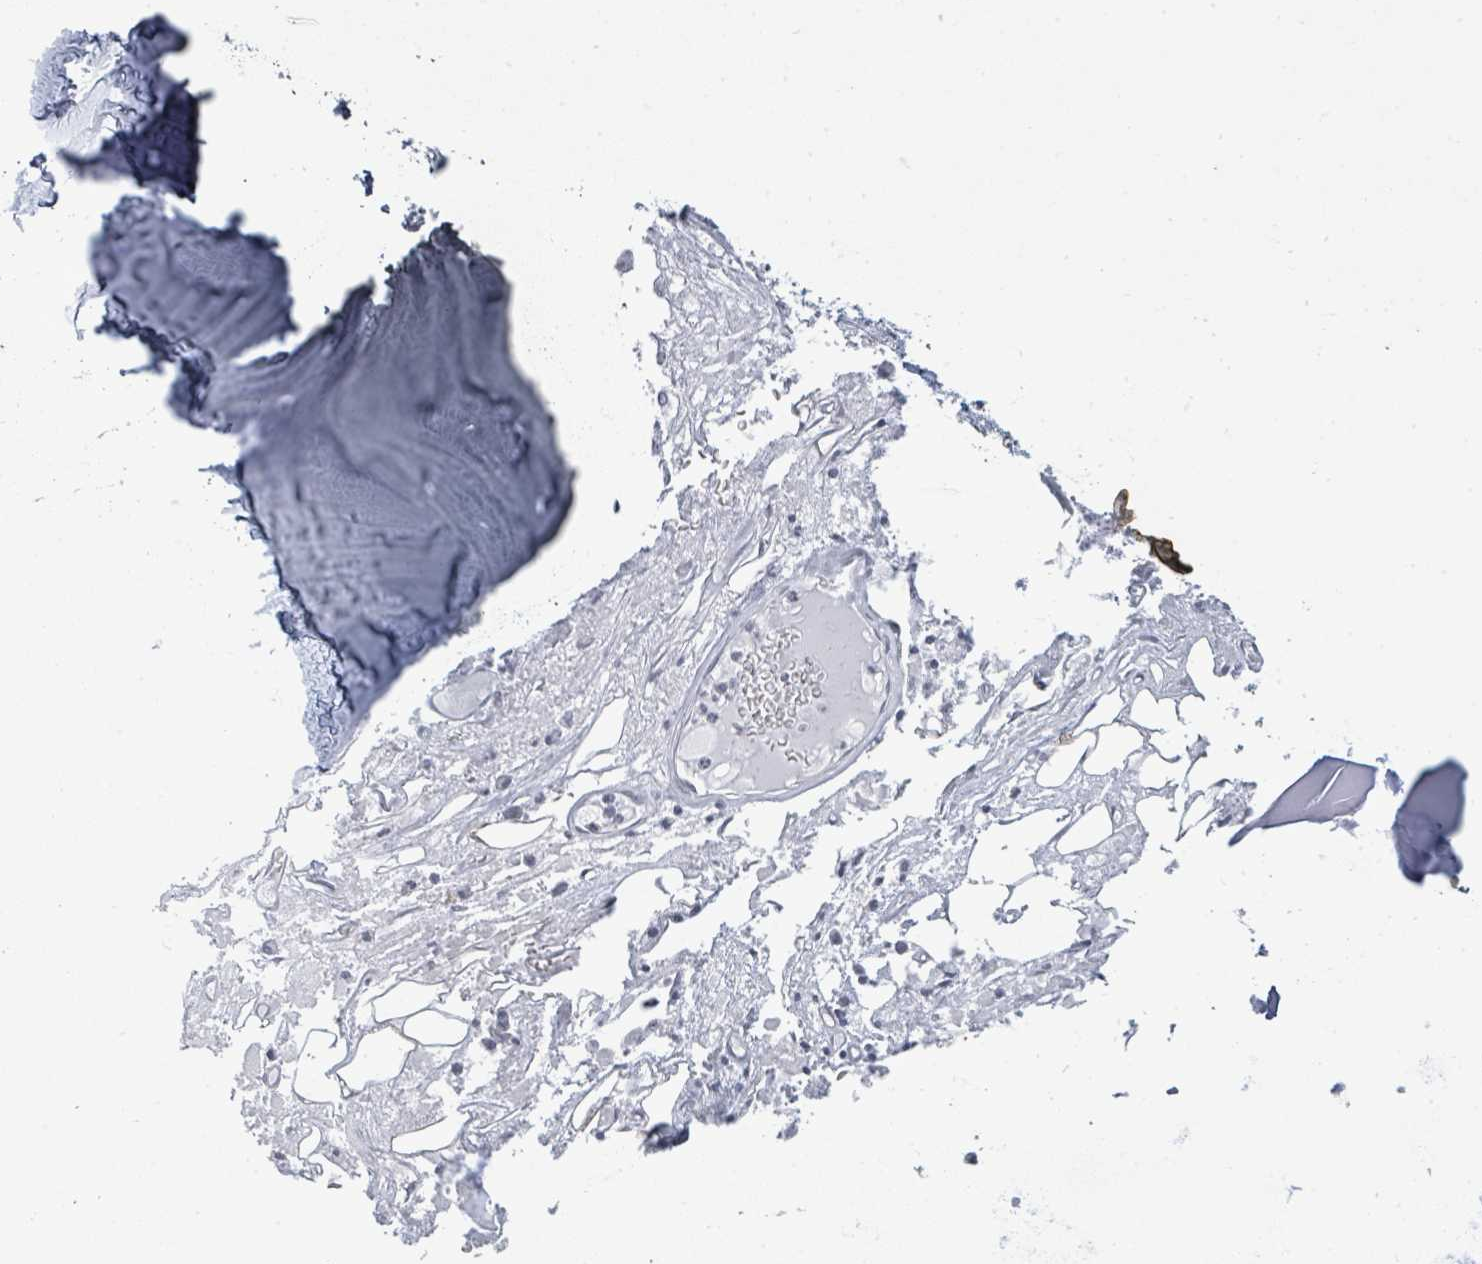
{"staining": {"intensity": "negative", "quantity": "none", "location": "none"}, "tissue": "adipose tissue", "cell_type": "Adipocytes", "image_type": "normal", "snomed": [{"axis": "morphology", "description": "Normal tissue, NOS"}, {"axis": "topography", "description": "Cartilage tissue"}], "caption": "Immunohistochemistry micrograph of benign adipose tissue: human adipose tissue stained with DAB reveals no significant protein positivity in adipocytes.", "gene": "ASB12", "patient": {"sex": "male", "age": 57}}